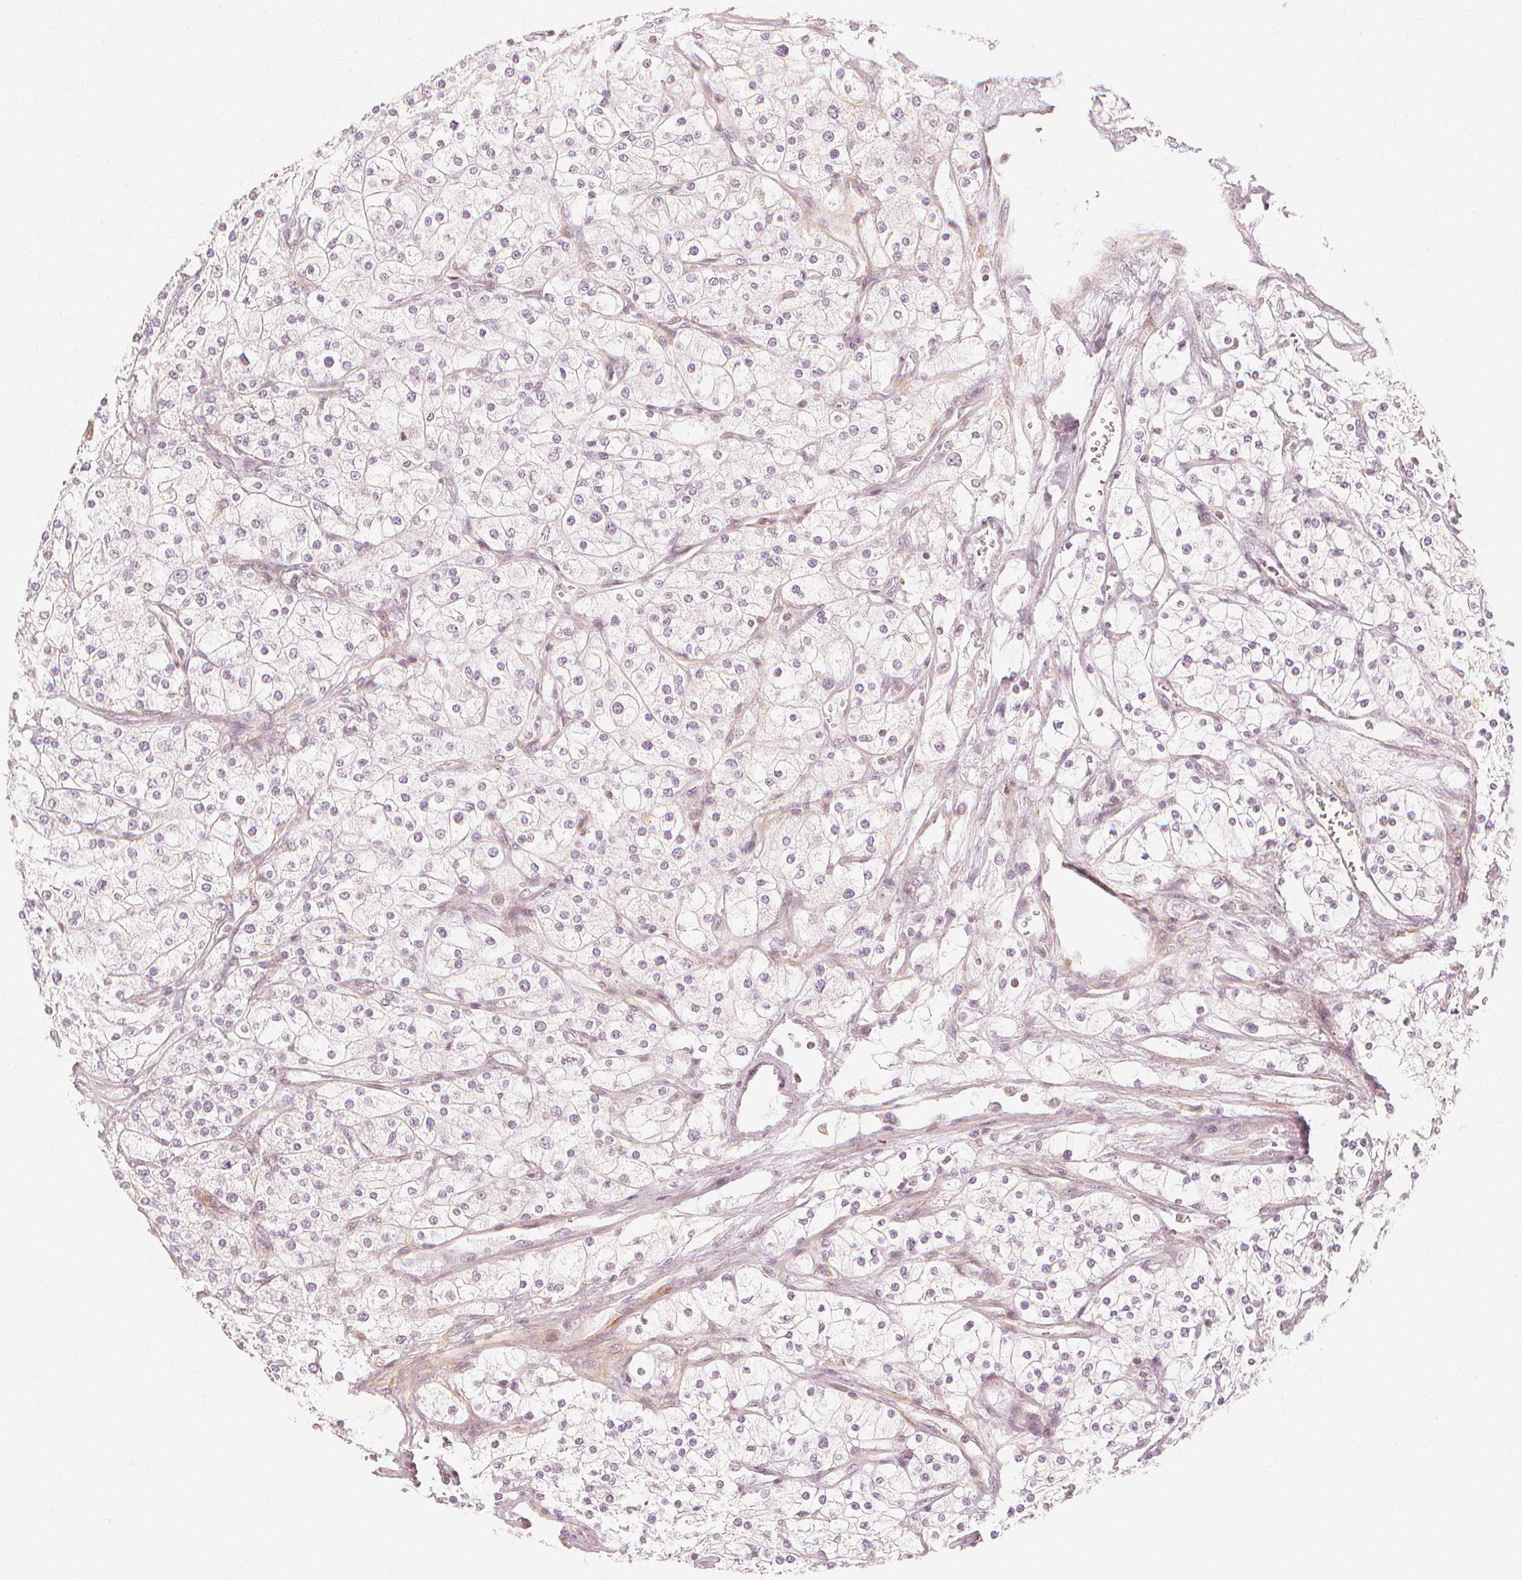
{"staining": {"intensity": "negative", "quantity": "none", "location": "none"}, "tissue": "renal cancer", "cell_type": "Tumor cells", "image_type": "cancer", "snomed": [{"axis": "morphology", "description": "Adenocarcinoma, NOS"}, {"axis": "topography", "description": "Kidney"}], "caption": "Tumor cells show no significant protein positivity in renal cancer.", "gene": "ARHGAP26", "patient": {"sex": "male", "age": 80}}